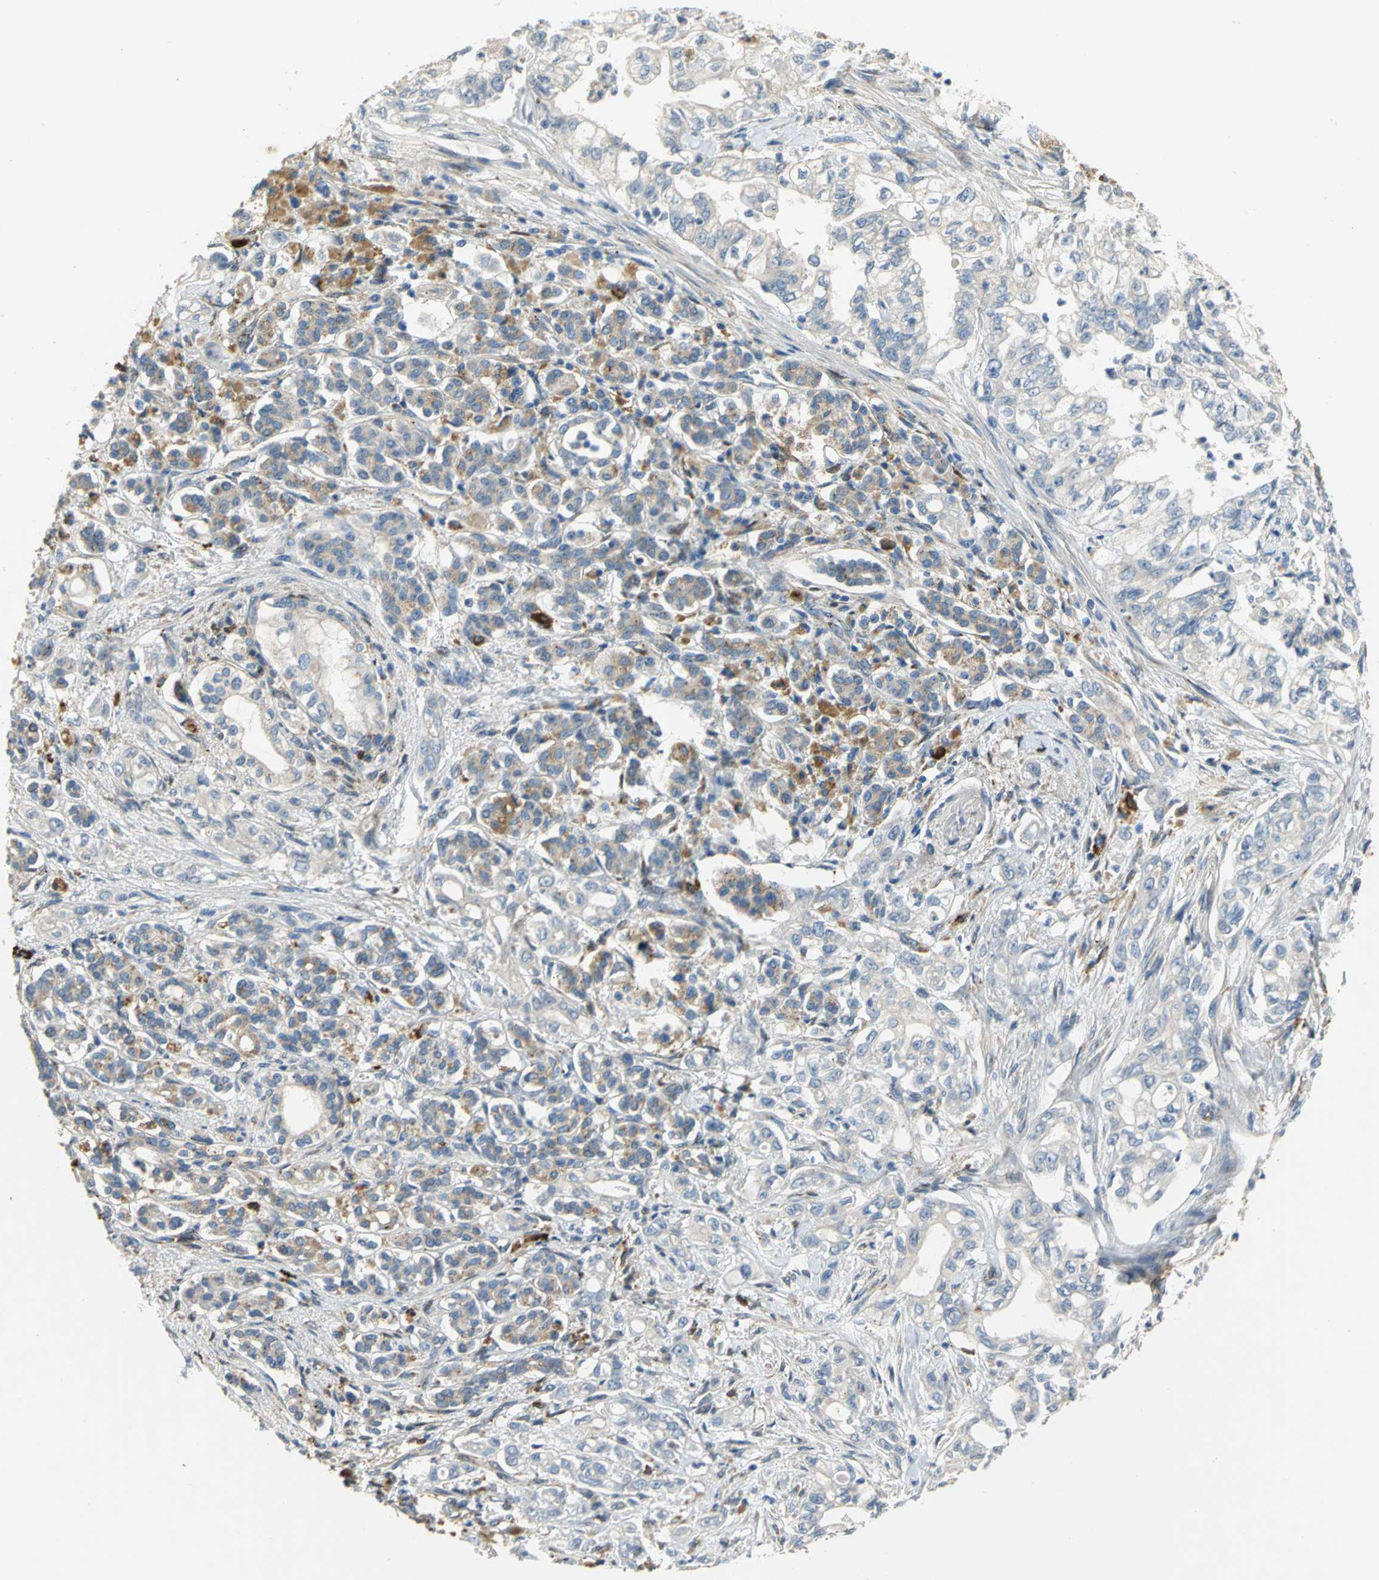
{"staining": {"intensity": "moderate", "quantity": "25%-75%", "location": "cytoplasmic/membranous"}, "tissue": "pancreatic cancer", "cell_type": "Tumor cells", "image_type": "cancer", "snomed": [{"axis": "morphology", "description": "Normal tissue, NOS"}, {"axis": "topography", "description": "Pancreas"}], "caption": "Protein staining of pancreatic cancer tissue displays moderate cytoplasmic/membranous positivity in approximately 25%-75% of tumor cells.", "gene": "IL17RB", "patient": {"sex": "male", "age": 42}}